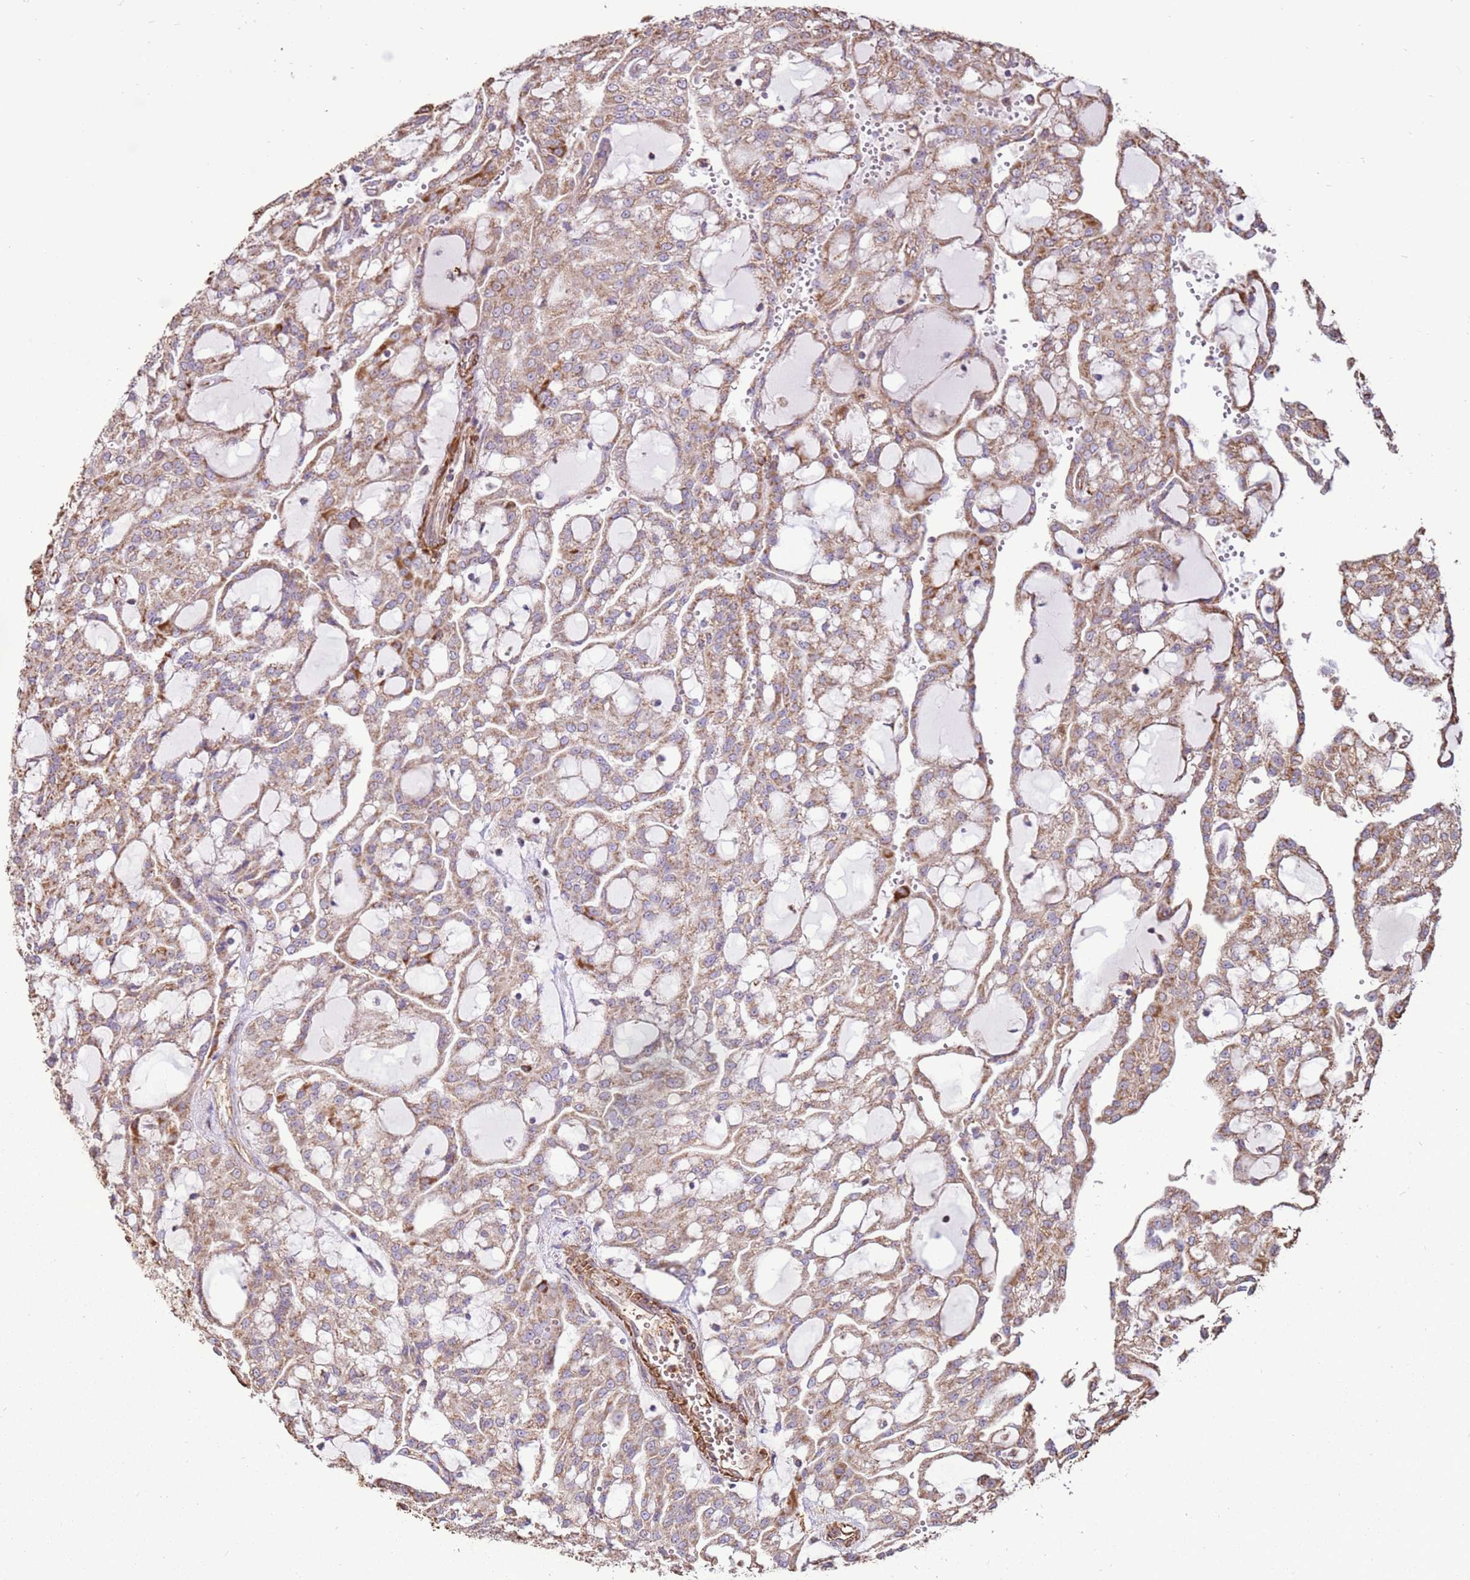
{"staining": {"intensity": "weak", "quantity": ">75%", "location": "cytoplasmic/membranous"}, "tissue": "renal cancer", "cell_type": "Tumor cells", "image_type": "cancer", "snomed": [{"axis": "morphology", "description": "Adenocarcinoma, NOS"}, {"axis": "topography", "description": "Kidney"}], "caption": "Immunohistochemical staining of adenocarcinoma (renal) exhibits low levels of weak cytoplasmic/membranous positivity in about >75% of tumor cells.", "gene": "DDX59", "patient": {"sex": "male", "age": 63}}